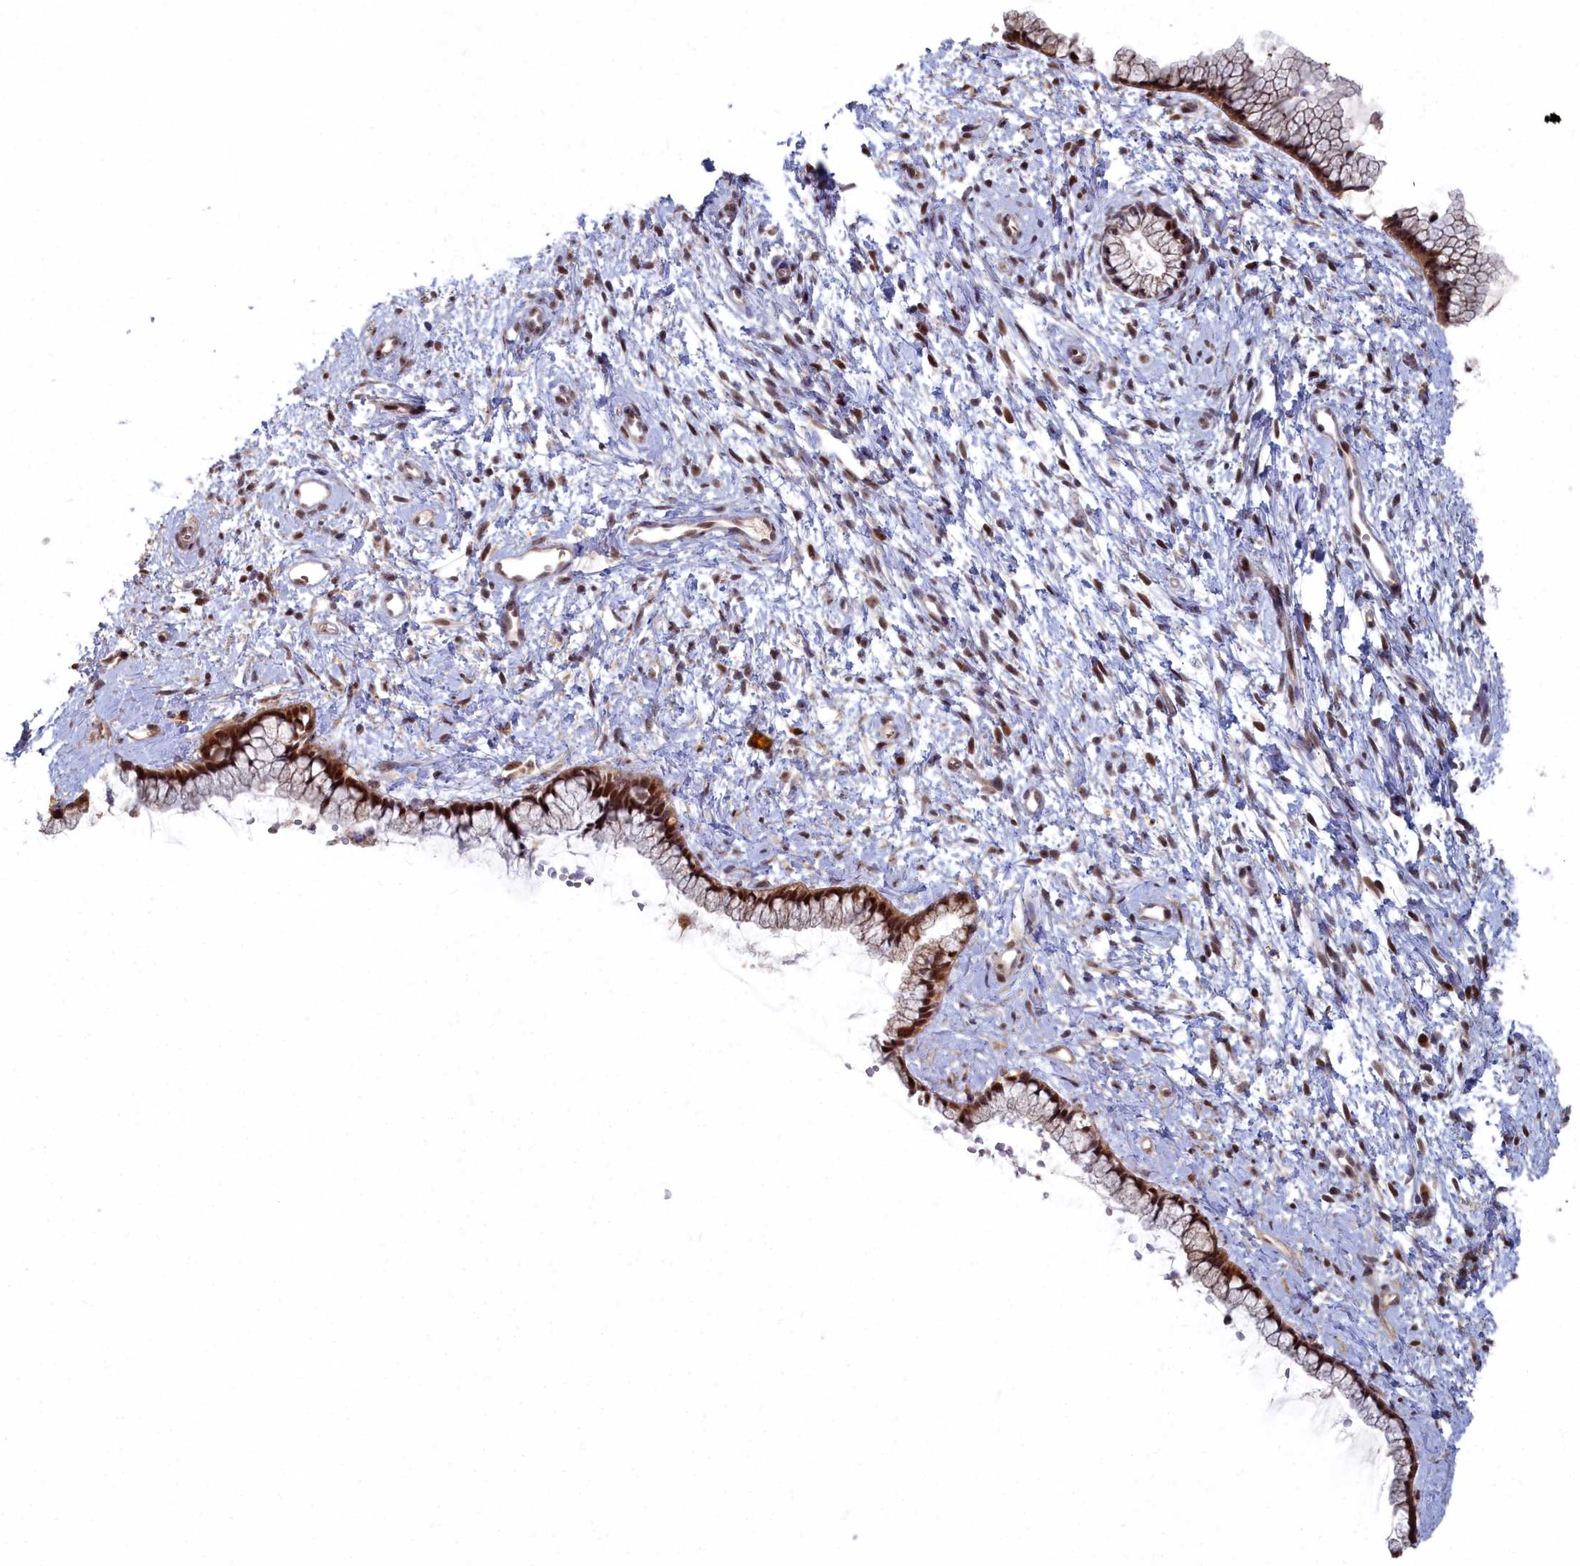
{"staining": {"intensity": "strong", "quantity": ">75%", "location": "nuclear"}, "tissue": "cervix", "cell_type": "Glandular cells", "image_type": "normal", "snomed": [{"axis": "morphology", "description": "Normal tissue, NOS"}, {"axis": "topography", "description": "Cervix"}], "caption": "A brown stain labels strong nuclear expression of a protein in glandular cells of normal cervix.", "gene": "RPS27A", "patient": {"sex": "female", "age": 57}}